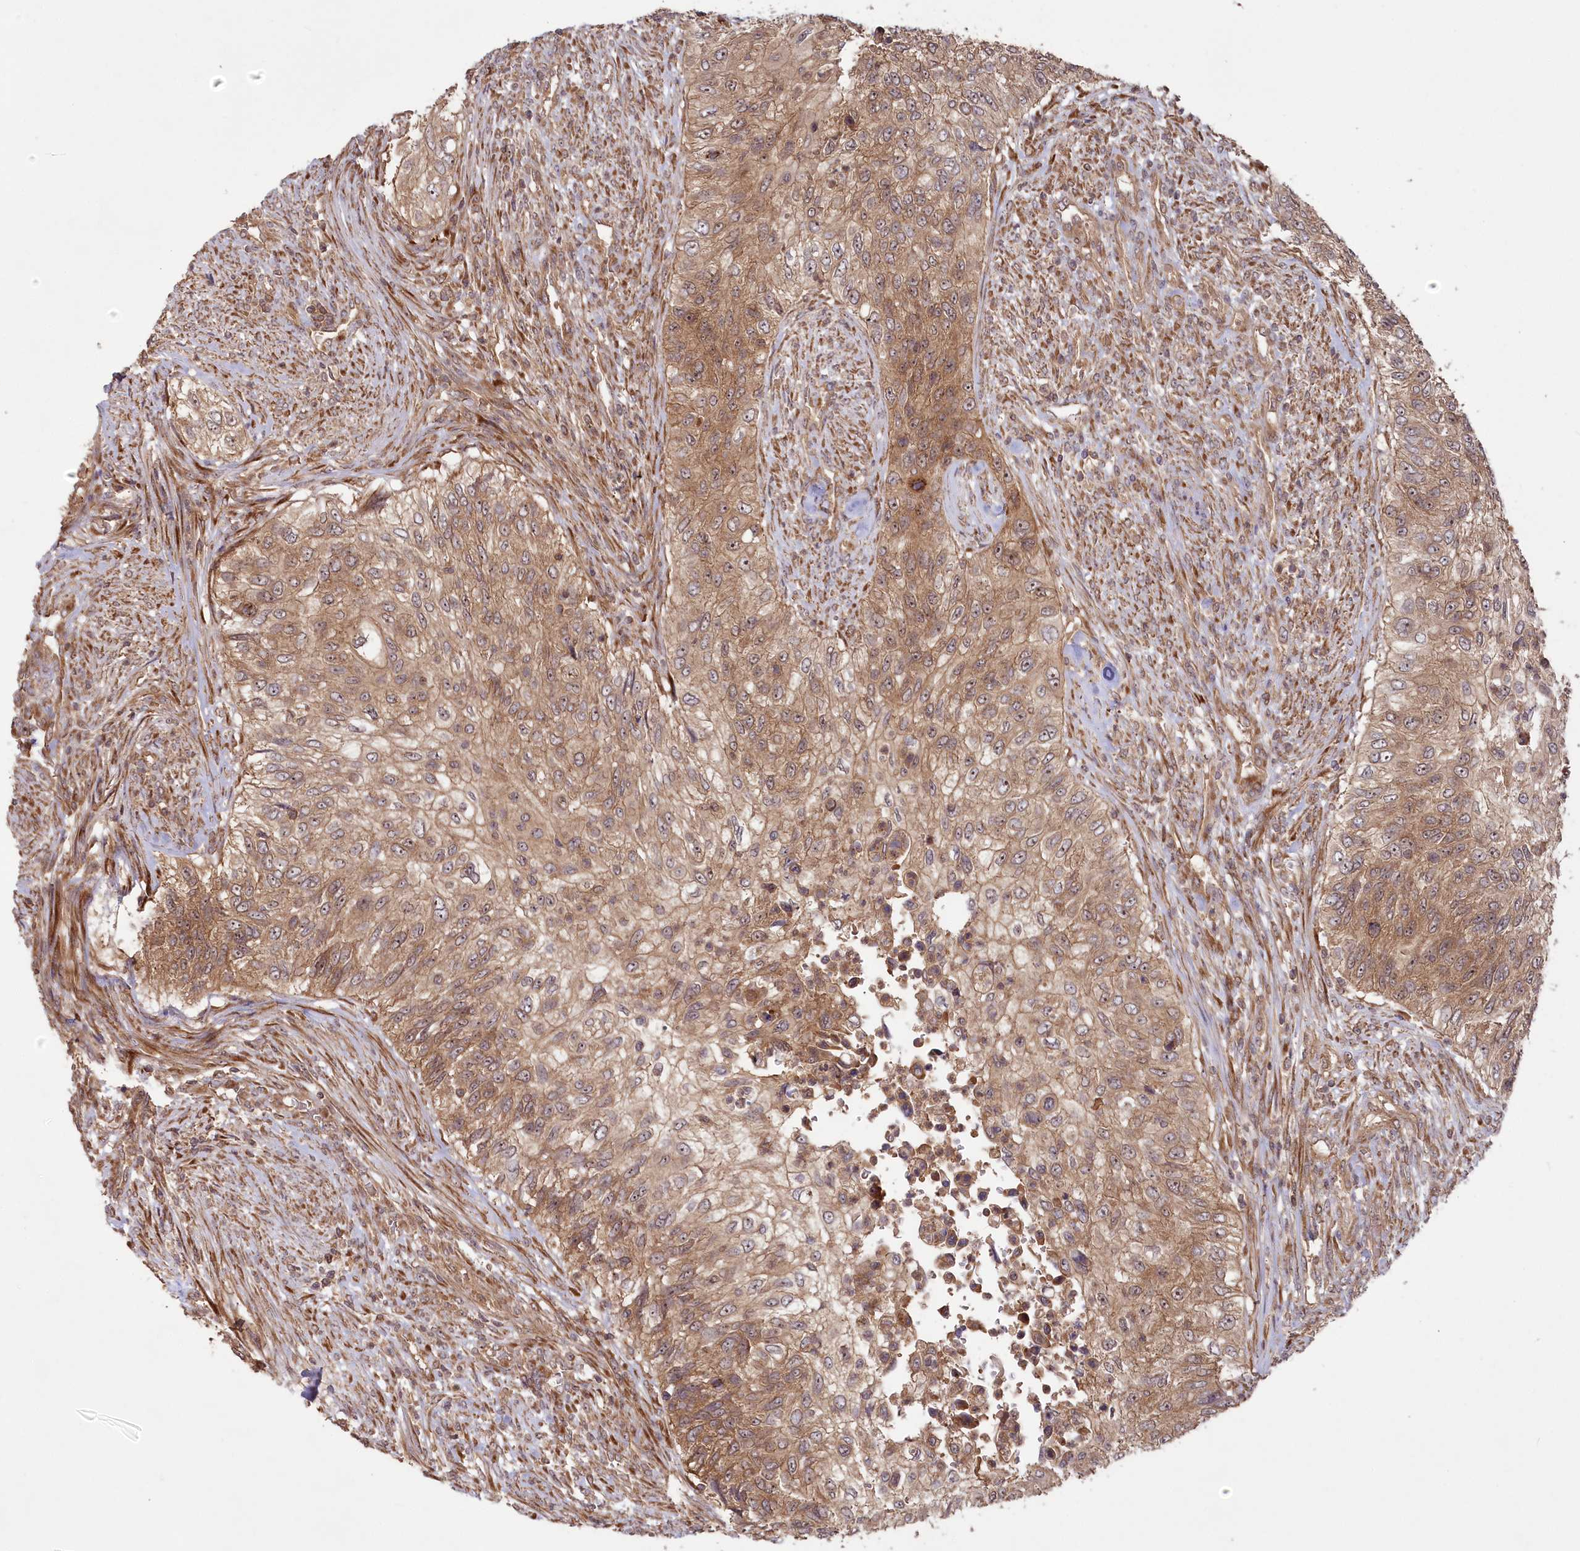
{"staining": {"intensity": "moderate", "quantity": ">75%", "location": "cytoplasmic/membranous,nuclear"}, "tissue": "urothelial cancer", "cell_type": "Tumor cells", "image_type": "cancer", "snomed": [{"axis": "morphology", "description": "Urothelial carcinoma, High grade"}, {"axis": "topography", "description": "Urinary bladder"}], "caption": "Immunohistochemical staining of urothelial cancer displays medium levels of moderate cytoplasmic/membranous and nuclear protein staining in approximately >75% of tumor cells. (DAB IHC with brightfield microscopy, high magnification).", "gene": "TBCA", "patient": {"sex": "female", "age": 60}}